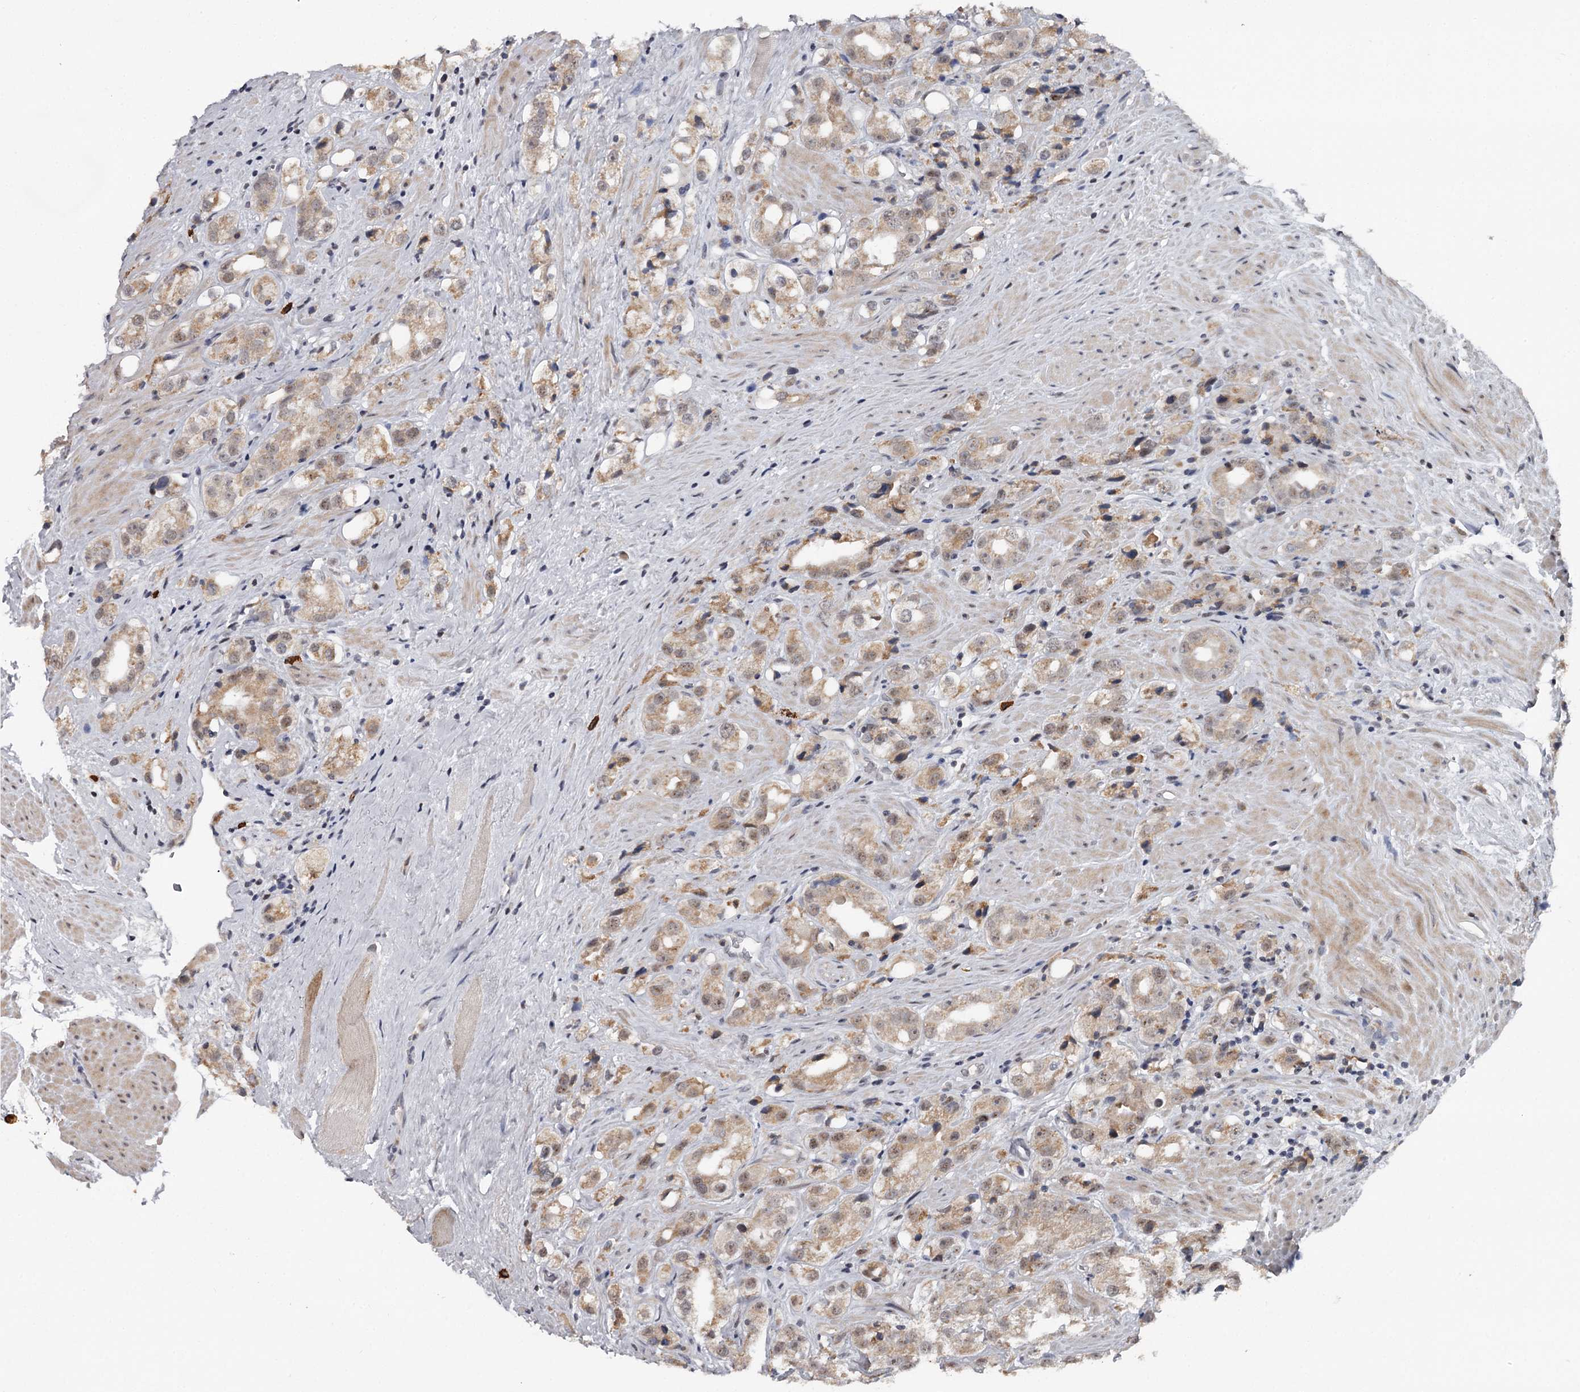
{"staining": {"intensity": "weak", "quantity": ">75%", "location": "cytoplasmic/membranous,nuclear"}, "tissue": "prostate cancer", "cell_type": "Tumor cells", "image_type": "cancer", "snomed": [{"axis": "morphology", "description": "Adenocarcinoma, NOS"}, {"axis": "topography", "description": "Prostate"}], "caption": "Immunohistochemistry image of human prostate cancer stained for a protein (brown), which exhibits low levels of weak cytoplasmic/membranous and nuclear staining in approximately >75% of tumor cells.", "gene": "GTSF1", "patient": {"sex": "male", "age": 79}}